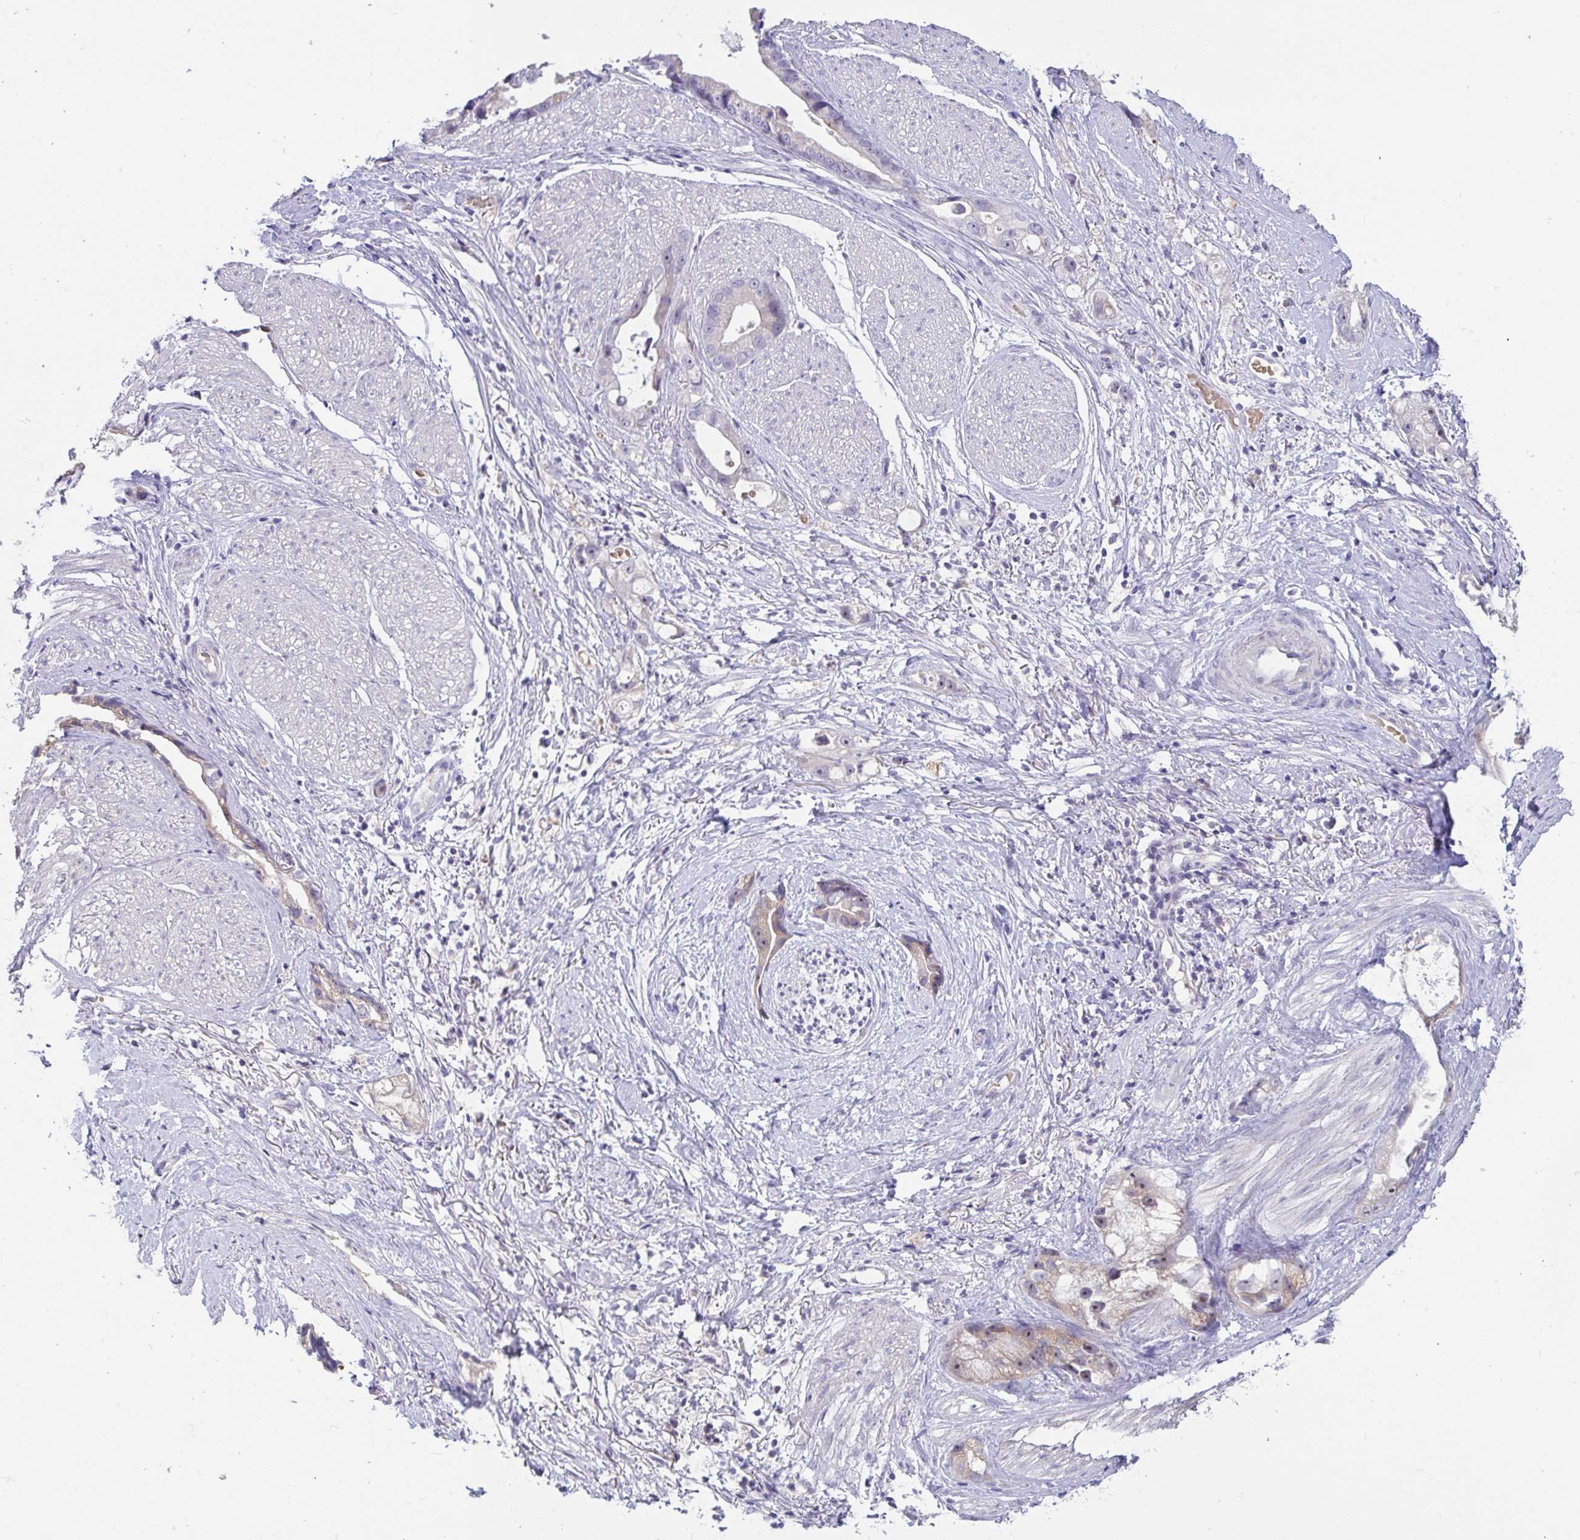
{"staining": {"intensity": "weak", "quantity": "<25%", "location": "cytoplasmic/membranous"}, "tissue": "stomach cancer", "cell_type": "Tumor cells", "image_type": "cancer", "snomed": [{"axis": "morphology", "description": "Adenocarcinoma, NOS"}, {"axis": "topography", "description": "Stomach"}], "caption": "IHC image of neoplastic tissue: human stomach adenocarcinoma stained with DAB (3,3'-diaminobenzidine) displays no significant protein expression in tumor cells.", "gene": "MYC", "patient": {"sex": "male", "age": 55}}